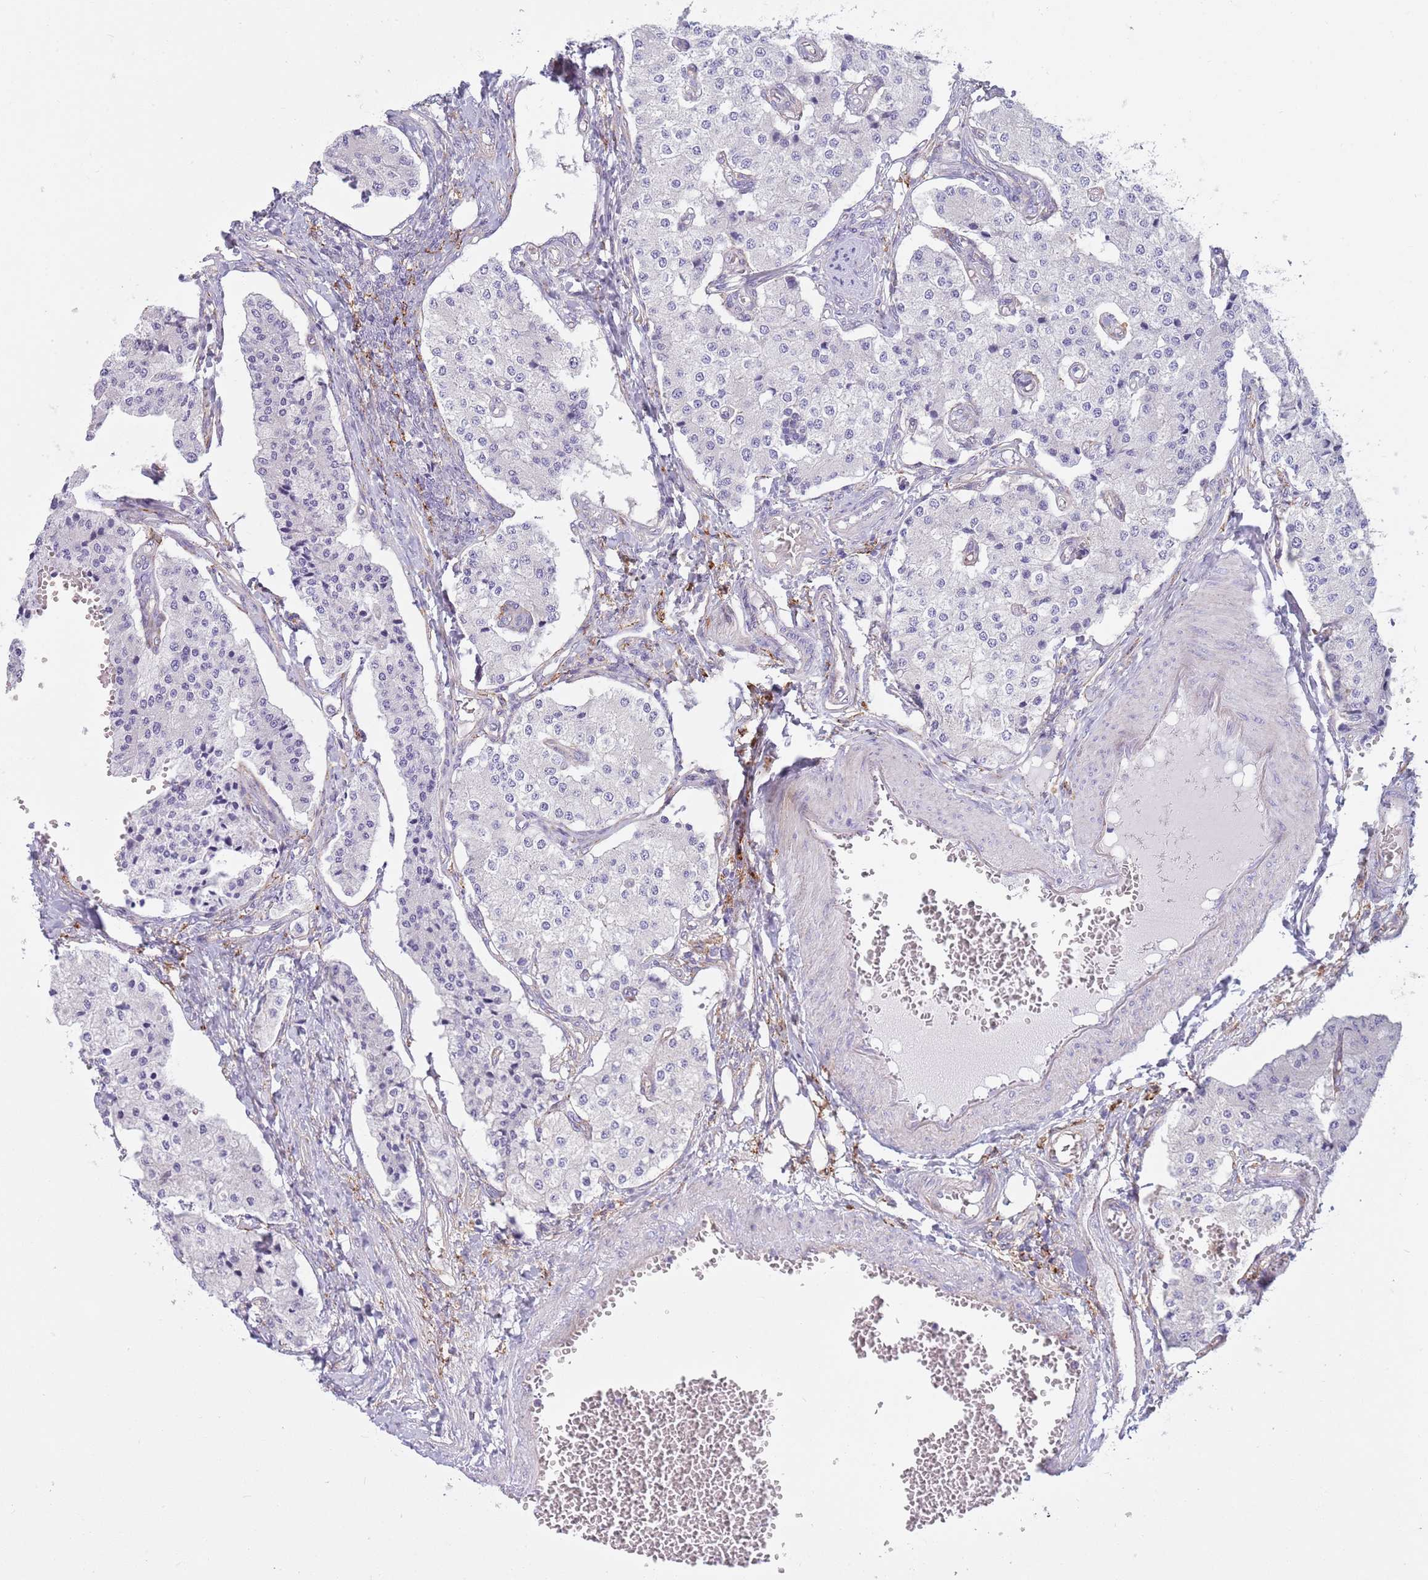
{"staining": {"intensity": "negative", "quantity": "none", "location": "none"}, "tissue": "carcinoid", "cell_type": "Tumor cells", "image_type": "cancer", "snomed": [{"axis": "morphology", "description": "Carcinoid, malignant, NOS"}, {"axis": "topography", "description": "Colon"}], "caption": "High power microscopy image of an IHC histopathology image of carcinoid, revealing no significant positivity in tumor cells. Nuclei are stained in blue.", "gene": "SNX6", "patient": {"sex": "female", "age": 52}}